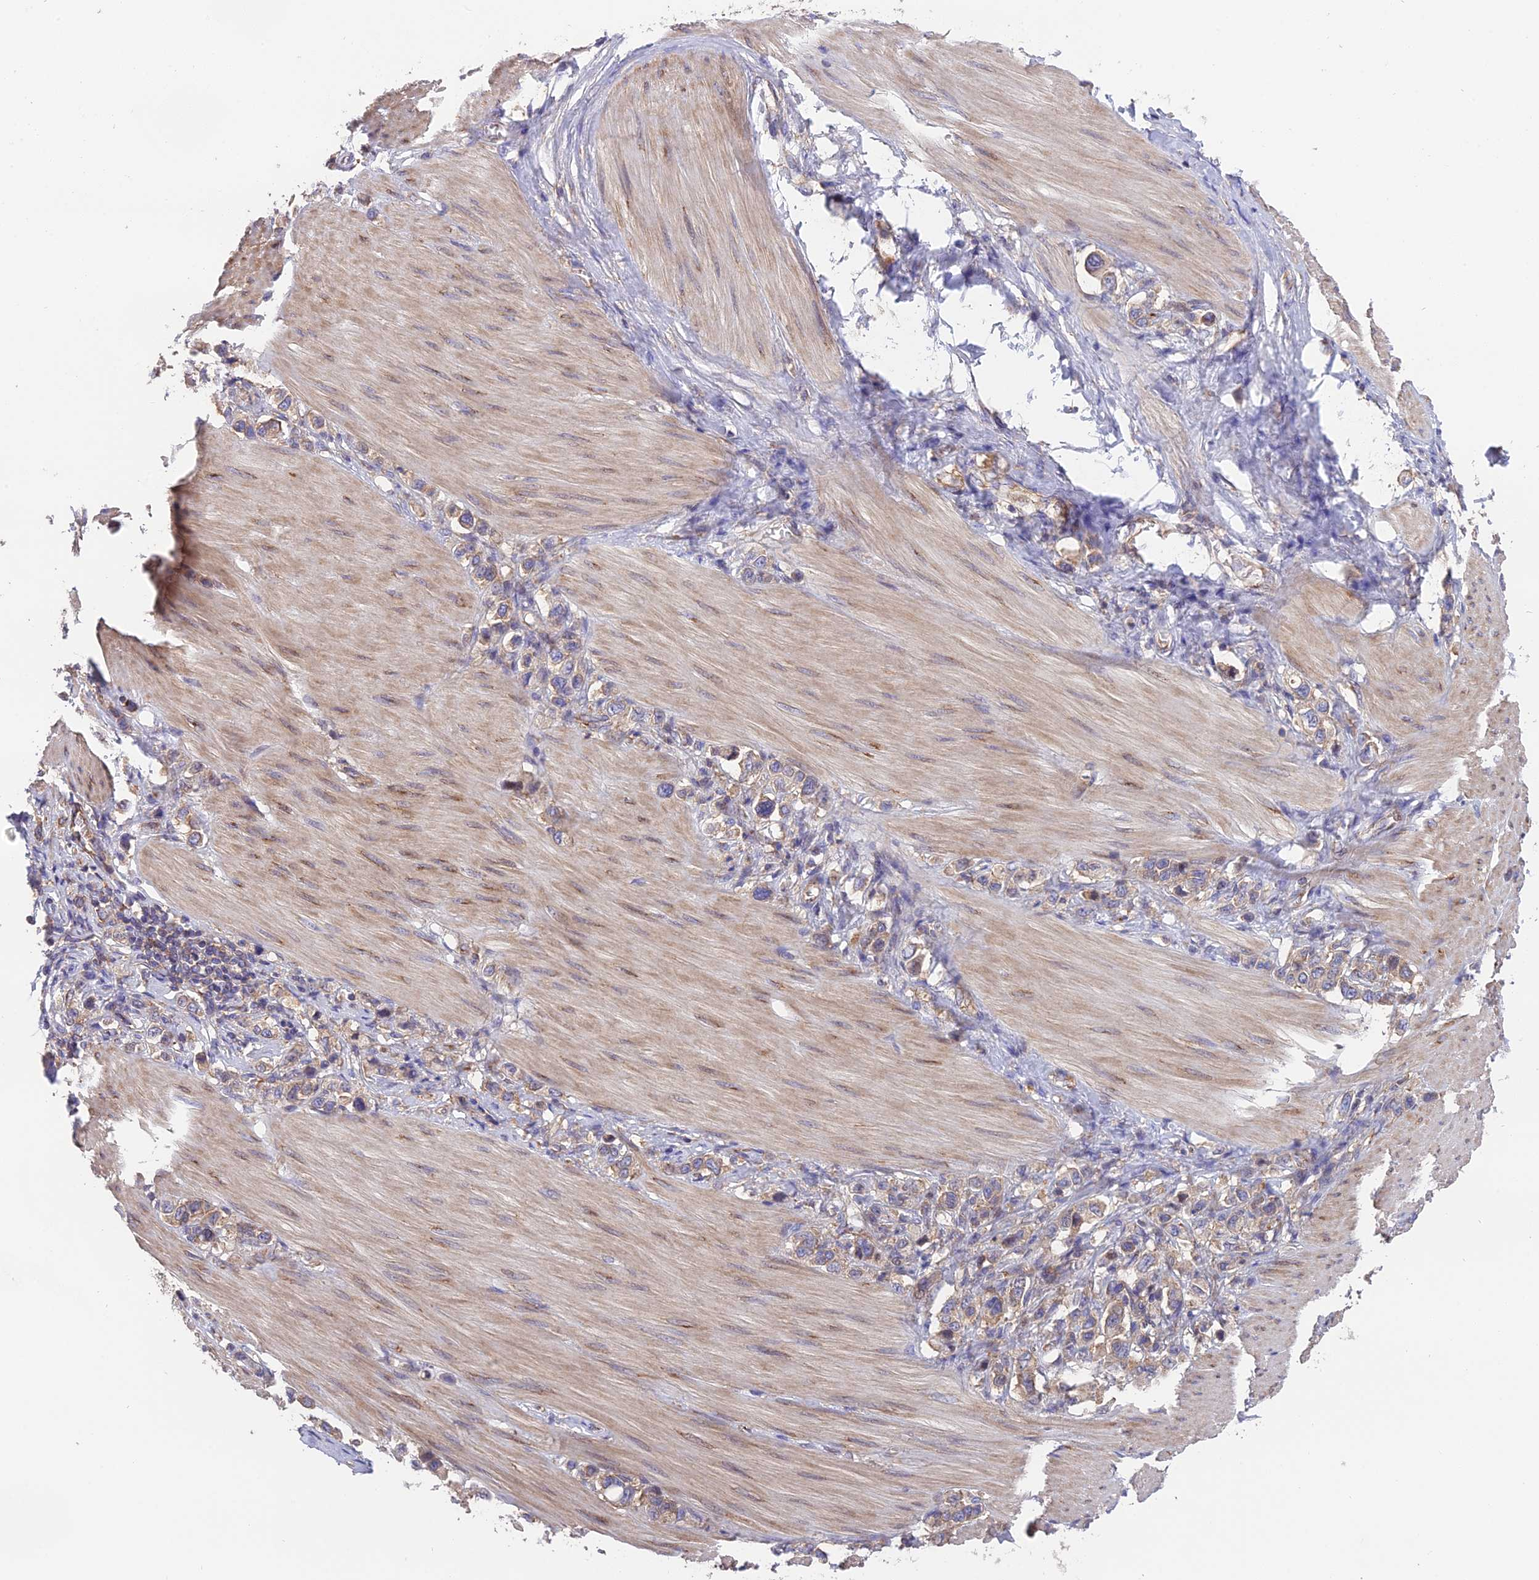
{"staining": {"intensity": "moderate", "quantity": ">75%", "location": "cytoplasmic/membranous"}, "tissue": "stomach cancer", "cell_type": "Tumor cells", "image_type": "cancer", "snomed": [{"axis": "morphology", "description": "Adenocarcinoma, NOS"}, {"axis": "topography", "description": "Stomach"}], "caption": "Adenocarcinoma (stomach) tissue demonstrates moderate cytoplasmic/membranous staining in about >75% of tumor cells Using DAB (3,3'-diaminobenzidine) (brown) and hematoxylin (blue) stains, captured at high magnification using brightfield microscopy.", "gene": "BLOC1S4", "patient": {"sex": "female", "age": 65}}